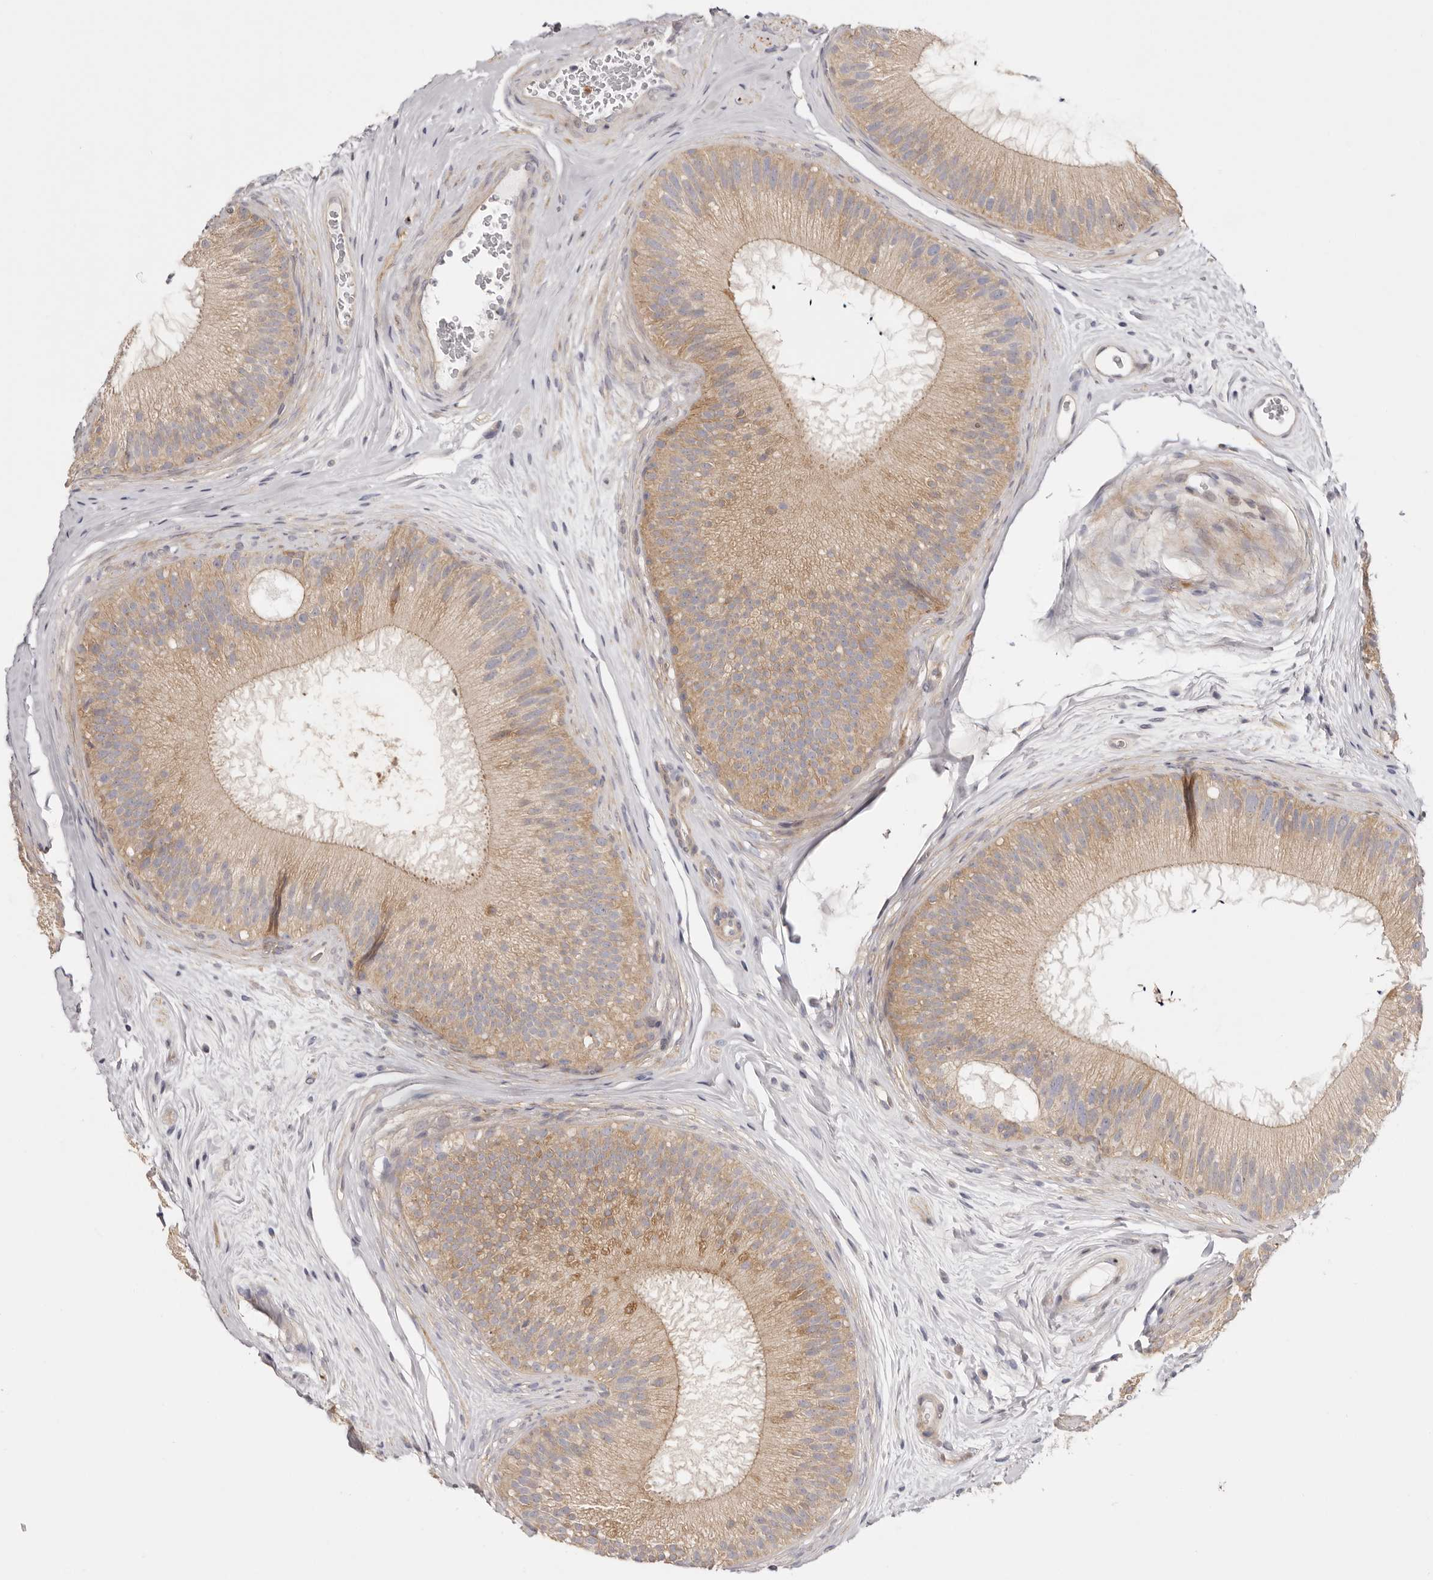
{"staining": {"intensity": "weak", "quantity": "25%-75%", "location": "cytoplasmic/membranous"}, "tissue": "epididymis", "cell_type": "Glandular cells", "image_type": "normal", "snomed": [{"axis": "morphology", "description": "Normal tissue, NOS"}, {"axis": "topography", "description": "Epididymis"}], "caption": "A histopathology image of epididymis stained for a protein shows weak cytoplasmic/membranous brown staining in glandular cells.", "gene": "MSRB2", "patient": {"sex": "male", "age": 45}}